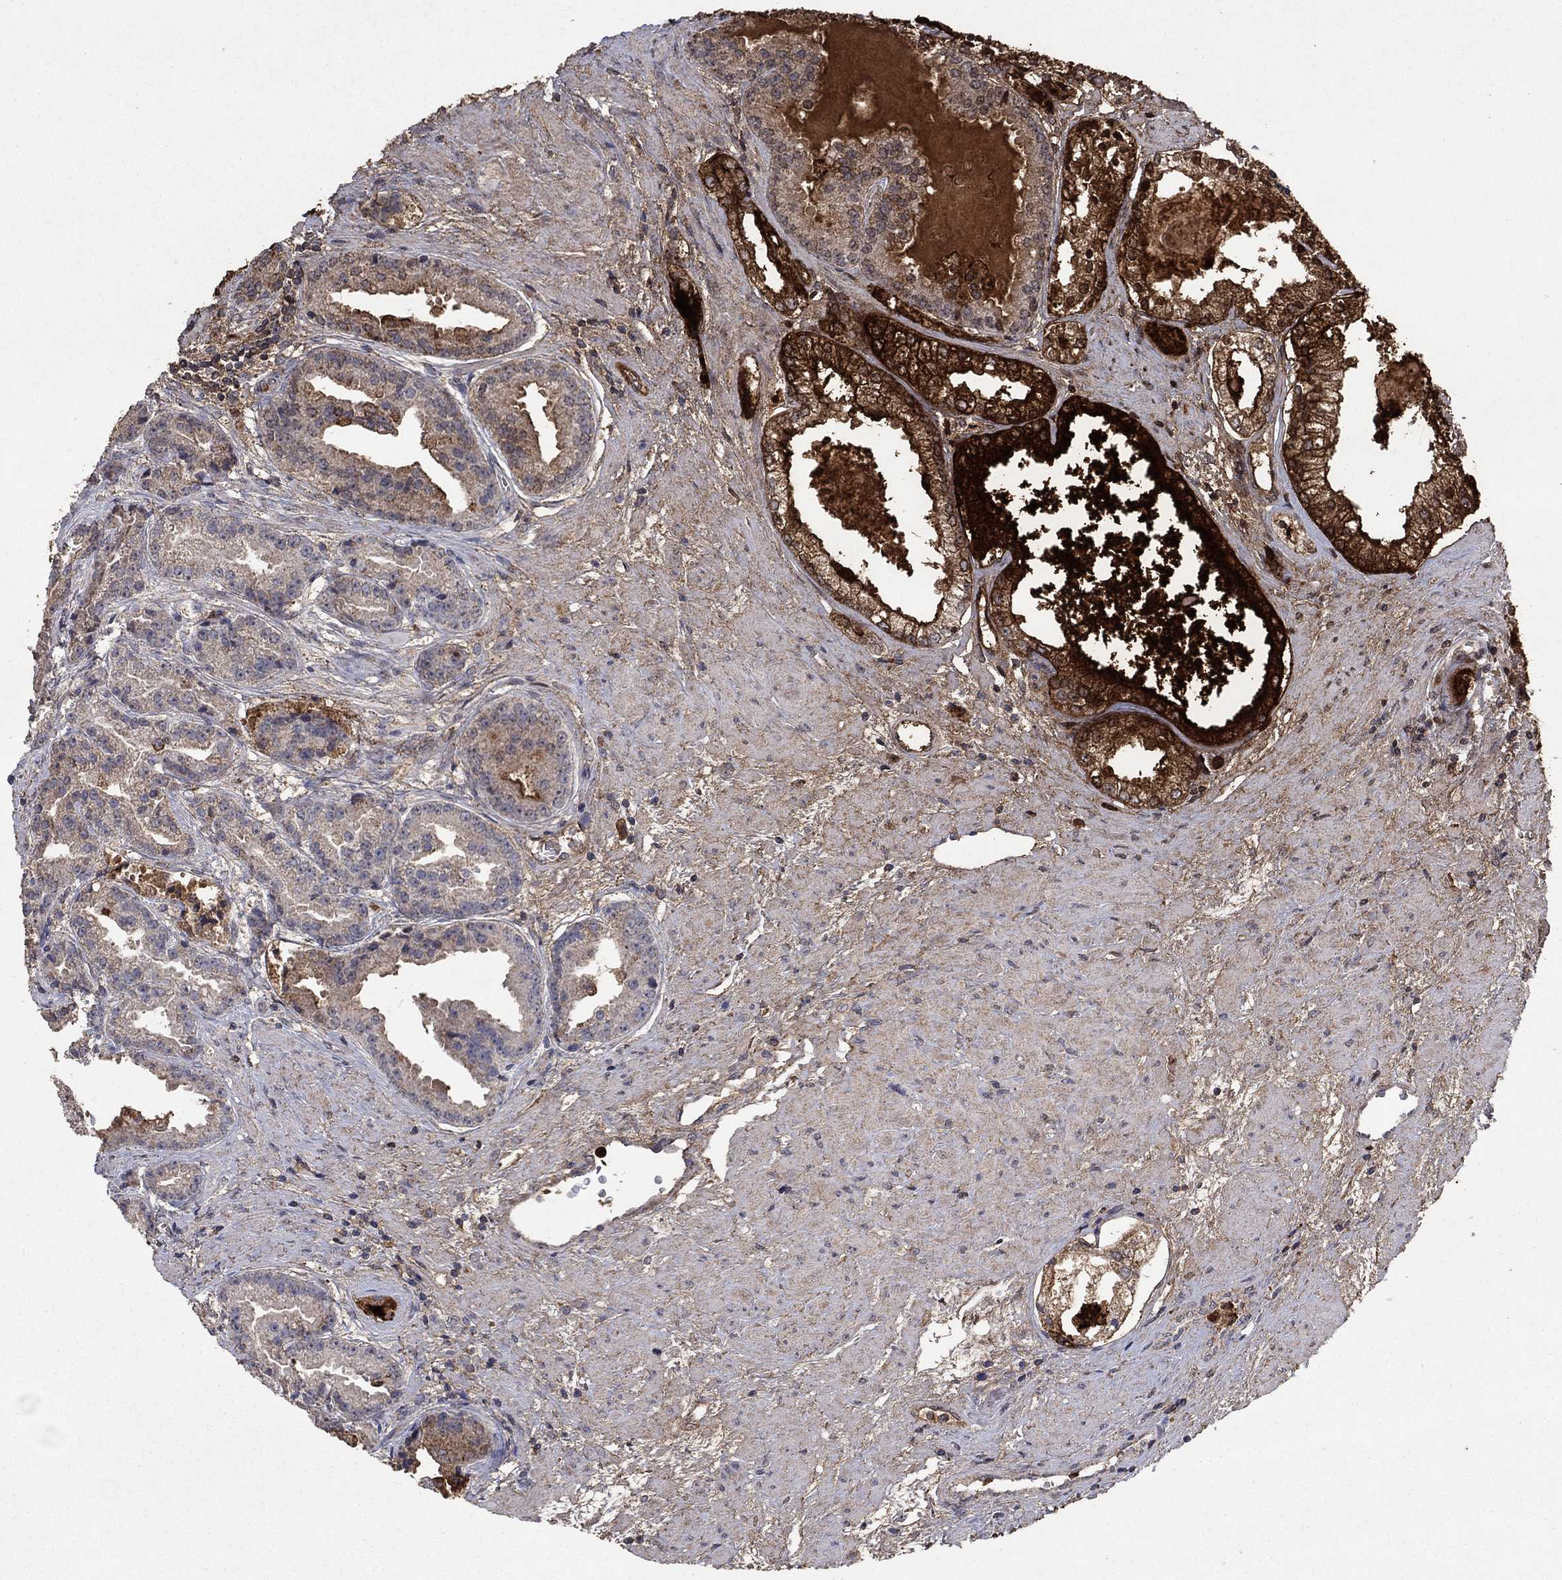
{"staining": {"intensity": "strong", "quantity": "25%-75%", "location": "cytoplasmic/membranous"}, "tissue": "prostate cancer", "cell_type": "Tumor cells", "image_type": "cancer", "snomed": [{"axis": "morphology", "description": "Adenocarcinoma, NOS"}, {"axis": "morphology", "description": "Adenocarcinoma, High grade"}, {"axis": "topography", "description": "Prostate"}], "caption": "DAB immunohistochemical staining of prostate adenocarcinoma (high-grade) displays strong cytoplasmic/membranous protein positivity in approximately 25%-75% of tumor cells.", "gene": "CD24", "patient": {"sex": "male", "age": 64}}